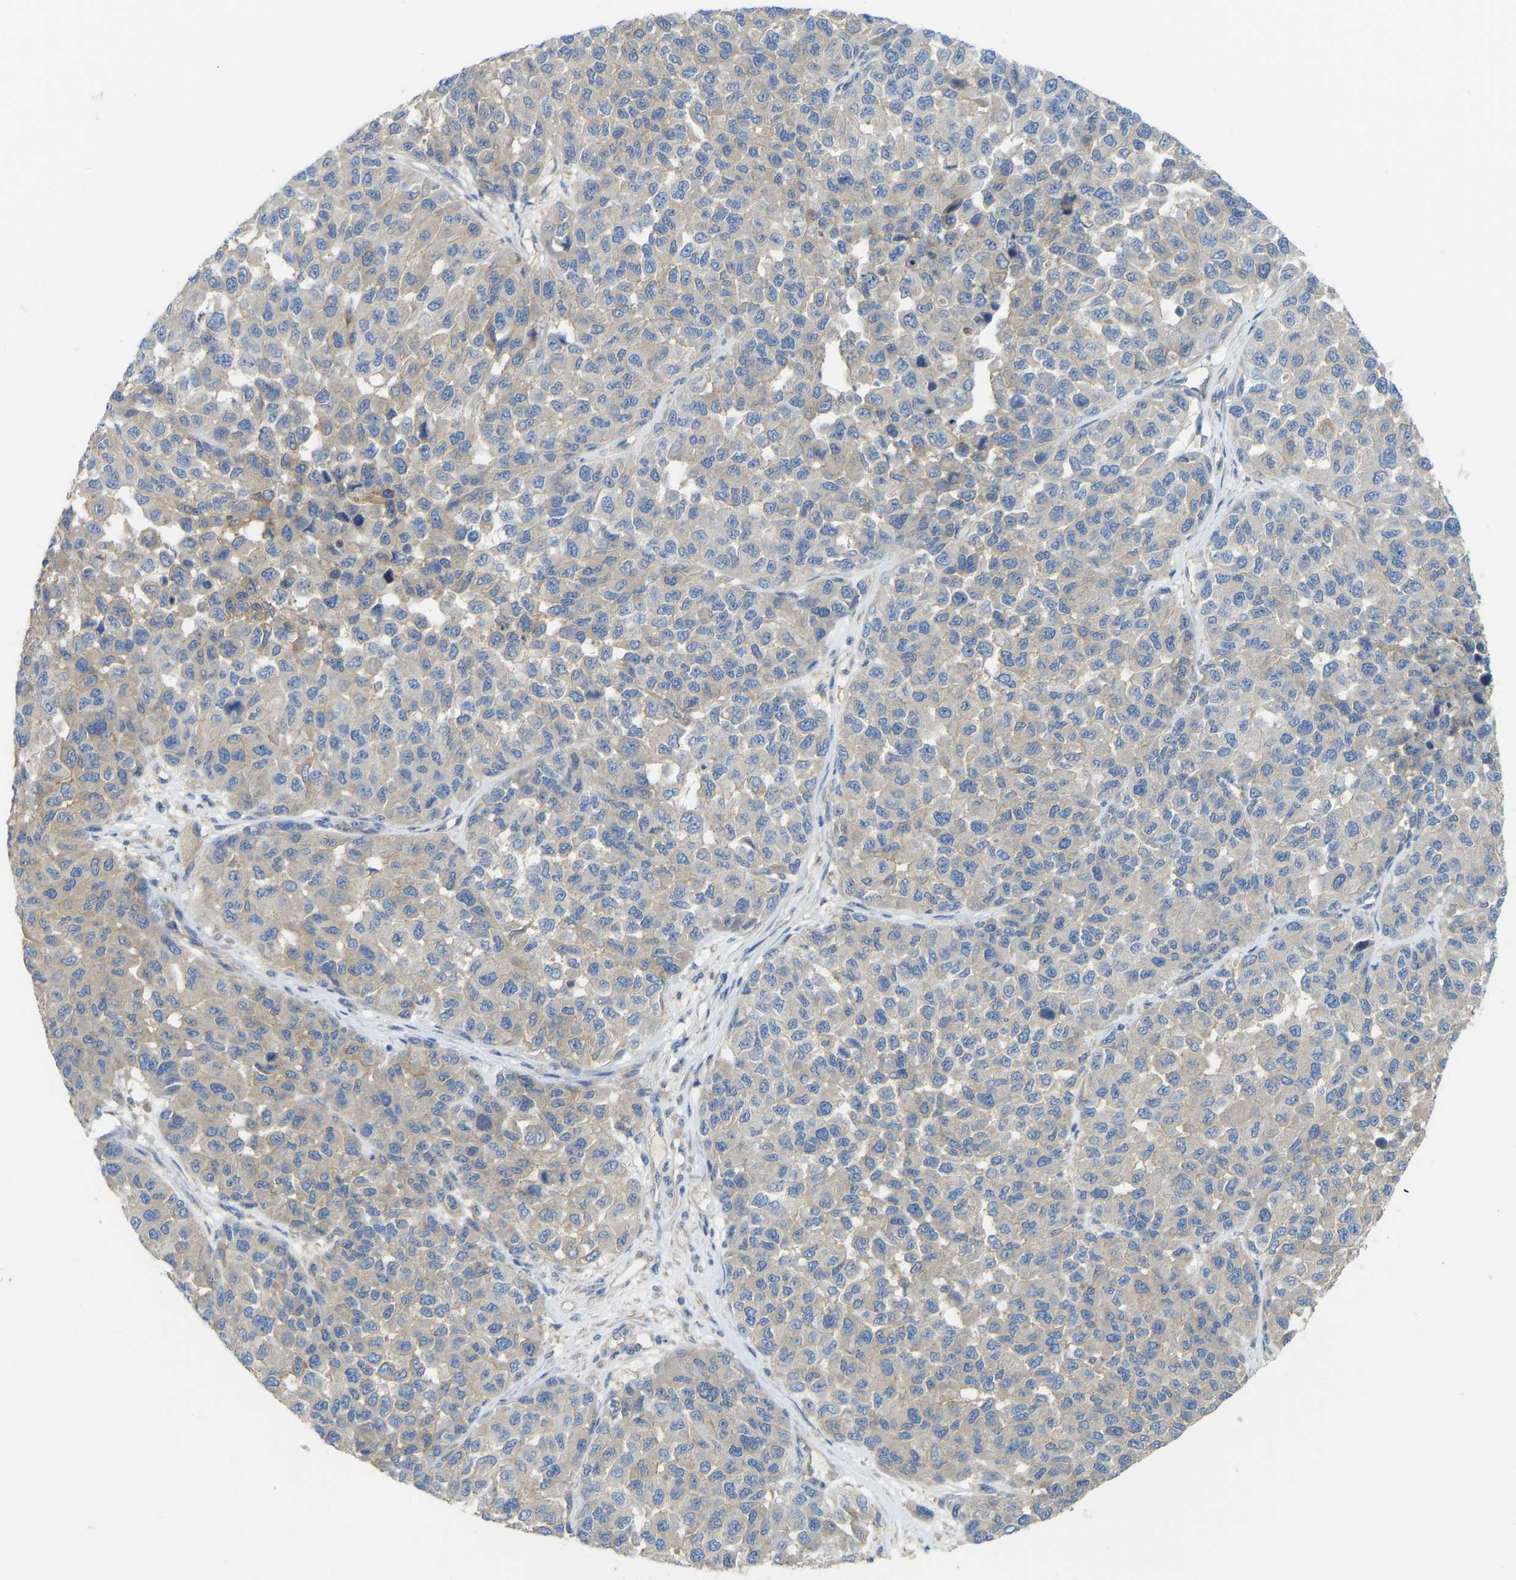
{"staining": {"intensity": "weak", "quantity": "<25%", "location": "cytoplasmic/membranous"}, "tissue": "melanoma", "cell_type": "Tumor cells", "image_type": "cancer", "snomed": [{"axis": "morphology", "description": "Malignant melanoma, NOS"}, {"axis": "topography", "description": "Skin"}], "caption": "High magnification brightfield microscopy of melanoma stained with DAB (brown) and counterstained with hematoxylin (blue): tumor cells show no significant positivity.", "gene": "PPP3CA", "patient": {"sex": "male", "age": 62}}